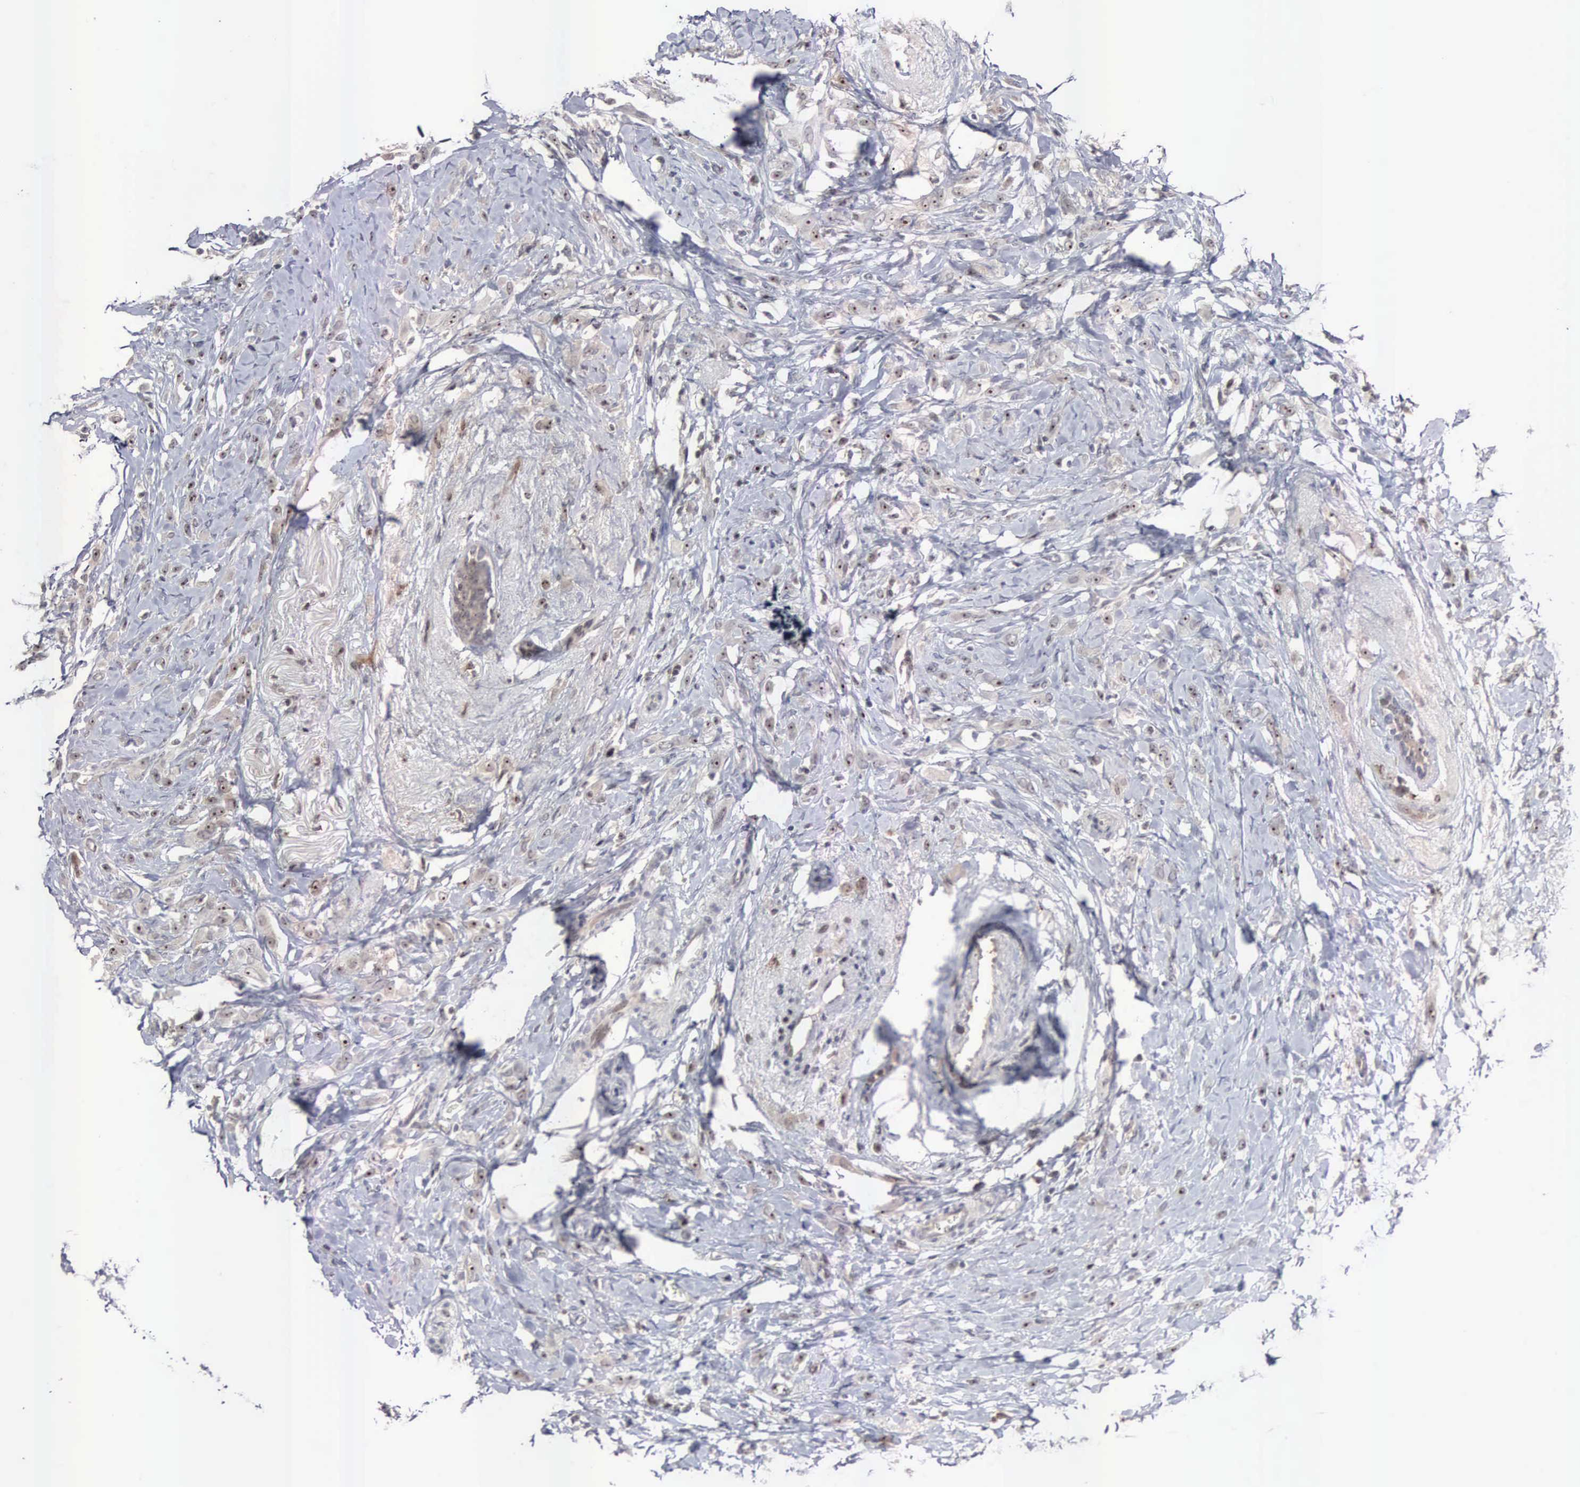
{"staining": {"intensity": "weak", "quantity": "25%-75%", "location": "cytoplasmic/membranous"}, "tissue": "breast cancer", "cell_type": "Tumor cells", "image_type": "cancer", "snomed": [{"axis": "morphology", "description": "Lobular carcinoma"}, {"axis": "topography", "description": "Breast"}], "caption": "Immunohistochemistry (IHC) photomicrograph of human breast cancer stained for a protein (brown), which exhibits low levels of weak cytoplasmic/membranous staining in approximately 25%-75% of tumor cells.", "gene": "ACOT4", "patient": {"sex": "female", "age": 57}}